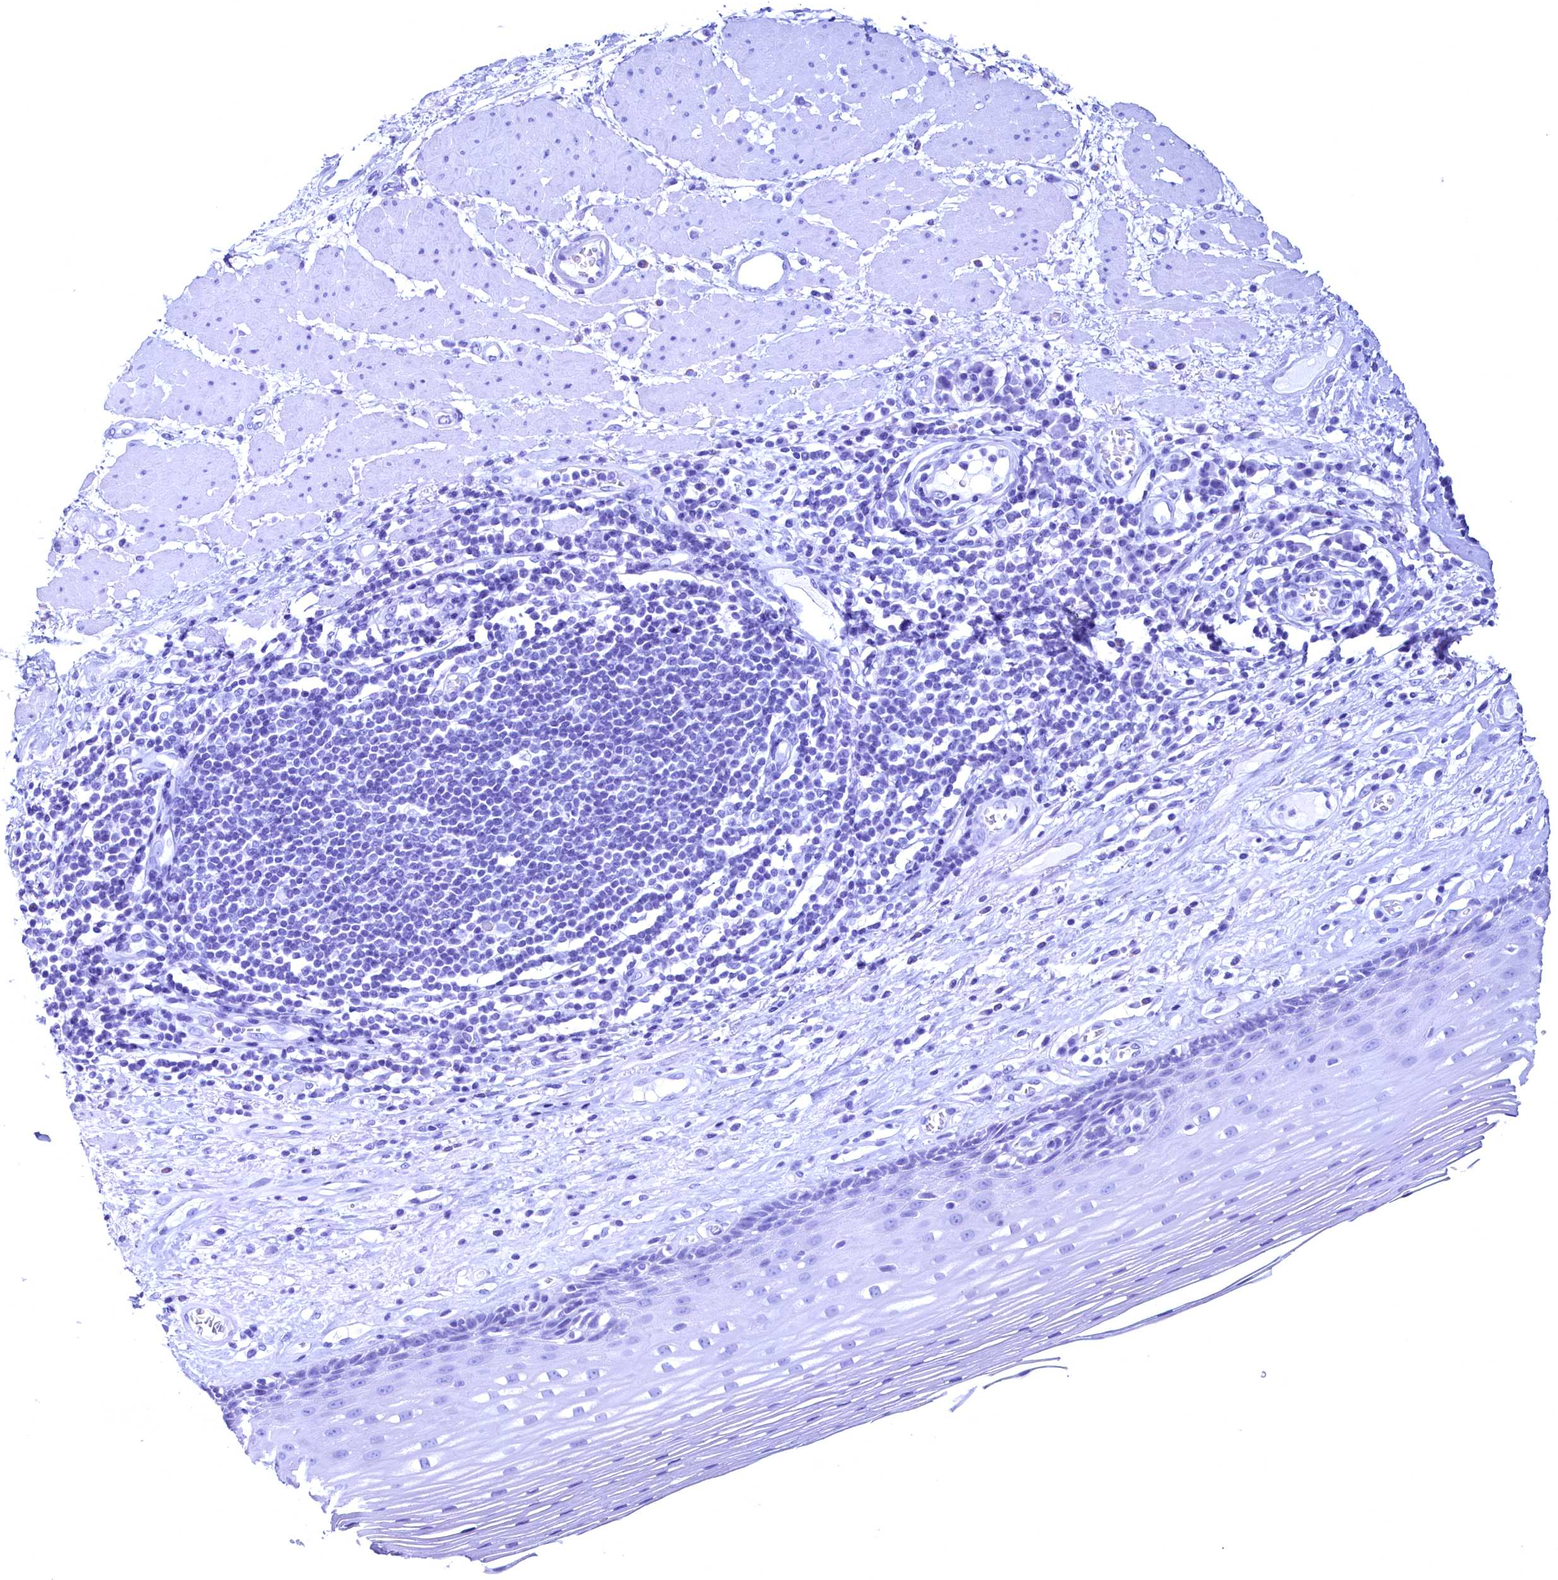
{"staining": {"intensity": "negative", "quantity": "none", "location": "none"}, "tissue": "esophagus", "cell_type": "Squamous epithelial cells", "image_type": "normal", "snomed": [{"axis": "morphology", "description": "Normal tissue, NOS"}, {"axis": "topography", "description": "Esophagus"}], "caption": "High magnification brightfield microscopy of benign esophagus stained with DAB (brown) and counterstained with hematoxylin (blue): squamous epithelial cells show no significant positivity.", "gene": "FLYWCH2", "patient": {"sex": "male", "age": 62}}